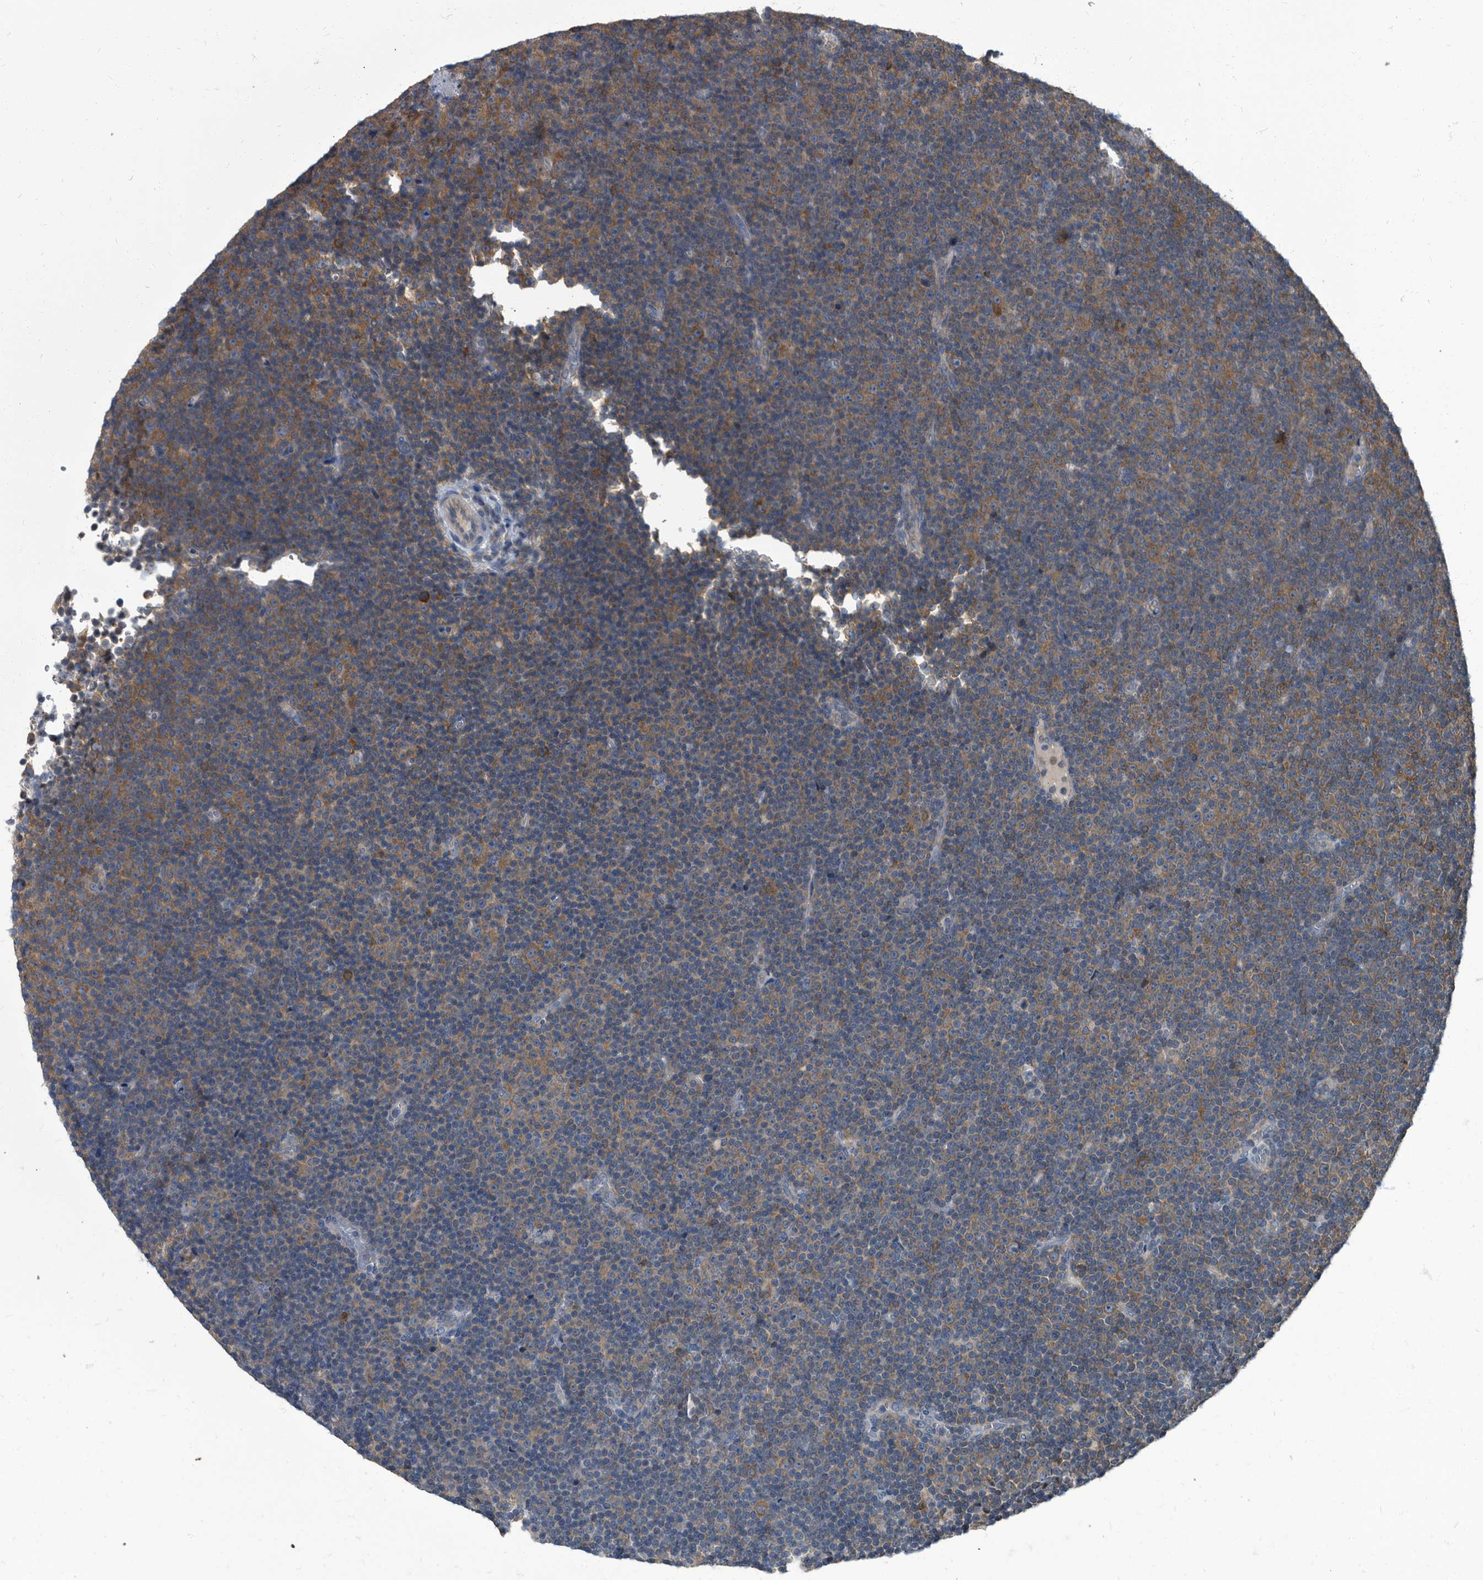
{"staining": {"intensity": "weak", "quantity": "25%-75%", "location": "cytoplasmic/membranous"}, "tissue": "lymphoma", "cell_type": "Tumor cells", "image_type": "cancer", "snomed": [{"axis": "morphology", "description": "Malignant lymphoma, non-Hodgkin's type, Low grade"}, {"axis": "topography", "description": "Lymph node"}], "caption": "A brown stain highlights weak cytoplasmic/membranous staining of a protein in low-grade malignant lymphoma, non-Hodgkin's type tumor cells.", "gene": "CDV3", "patient": {"sex": "female", "age": 67}}